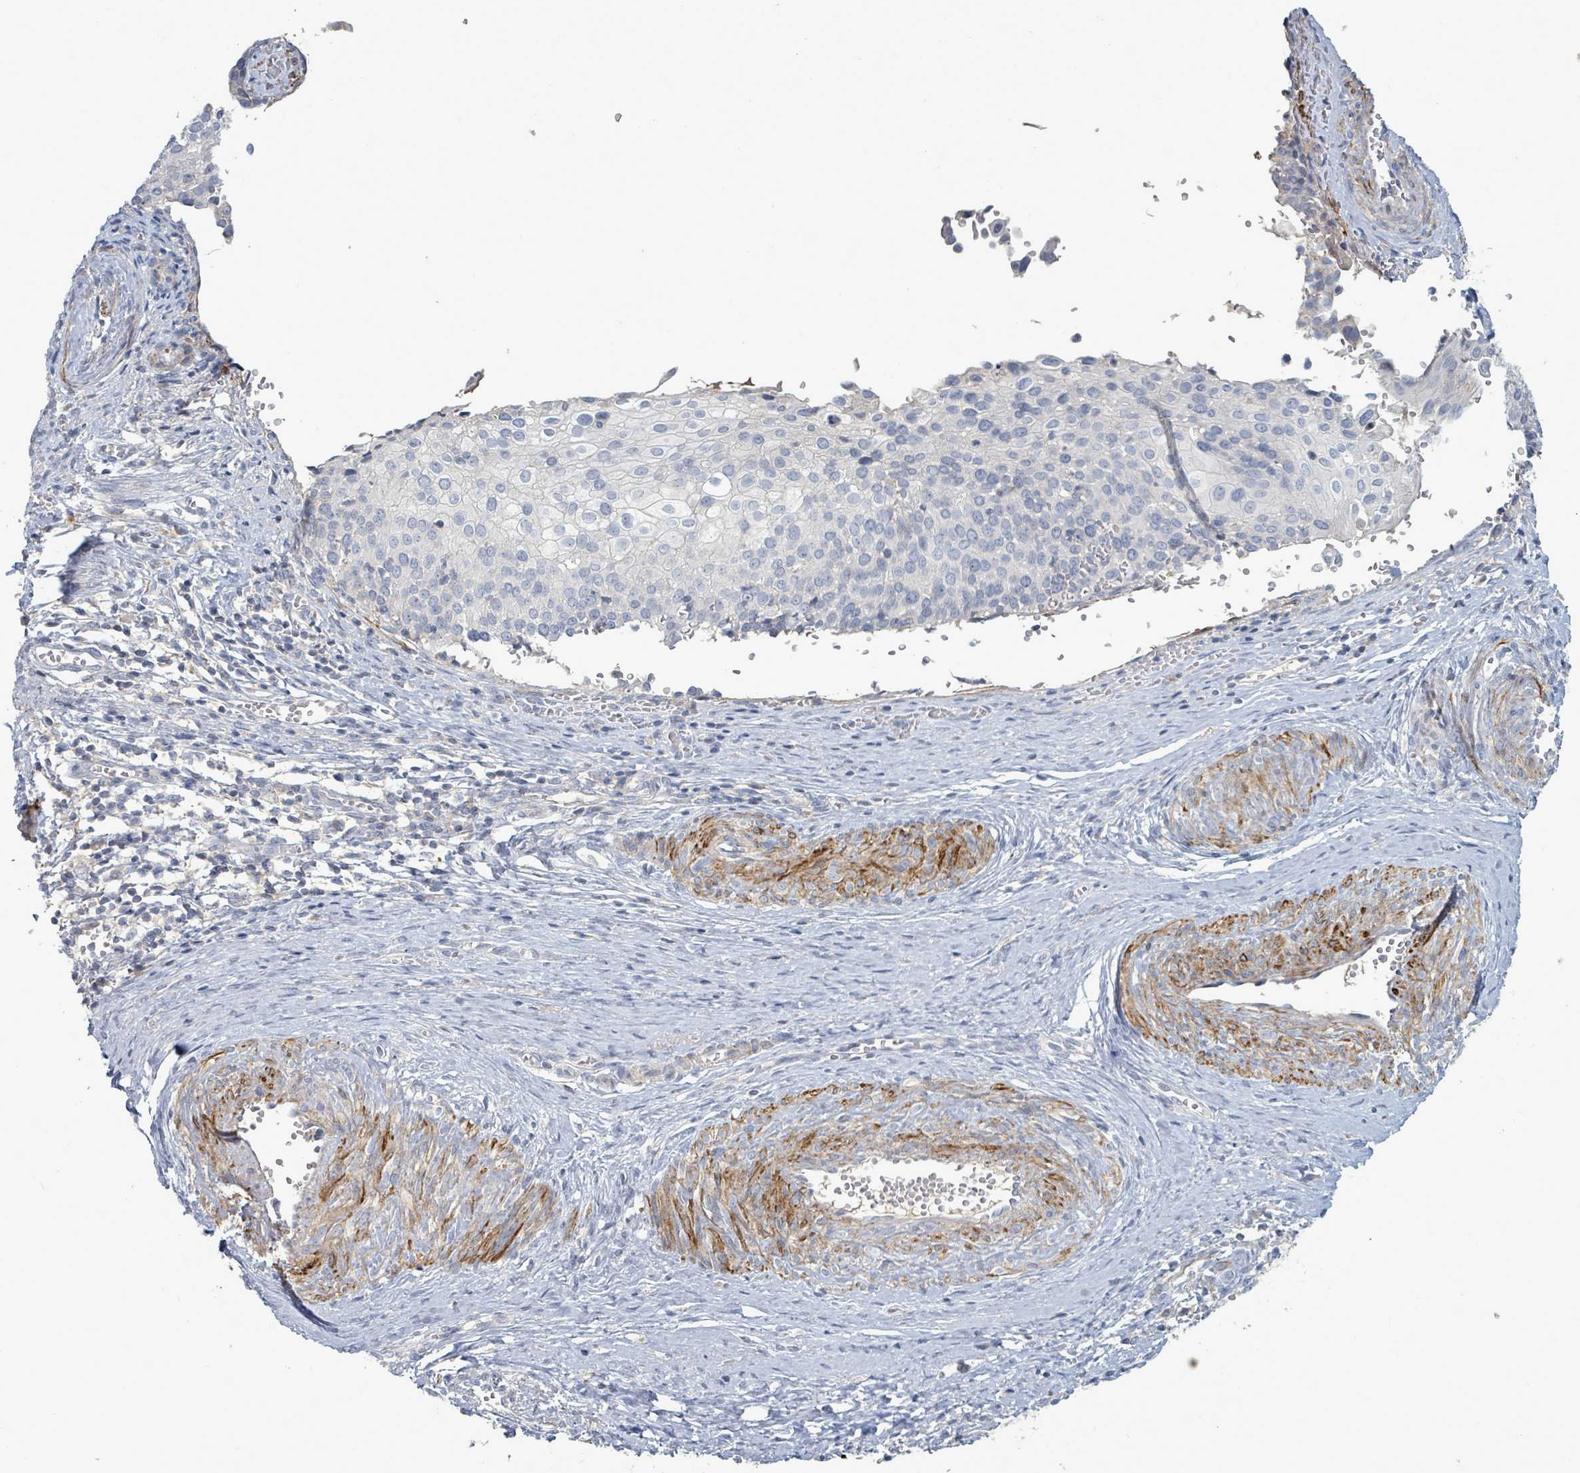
{"staining": {"intensity": "negative", "quantity": "none", "location": "none"}, "tissue": "cervical cancer", "cell_type": "Tumor cells", "image_type": "cancer", "snomed": [{"axis": "morphology", "description": "Squamous cell carcinoma, NOS"}, {"axis": "topography", "description": "Cervix"}], "caption": "This image is of cervical cancer stained with immunohistochemistry (IHC) to label a protein in brown with the nuclei are counter-stained blue. There is no positivity in tumor cells. (DAB (3,3'-diaminobenzidine) immunohistochemistry (IHC) with hematoxylin counter stain).", "gene": "ARGFX", "patient": {"sex": "female", "age": 44}}